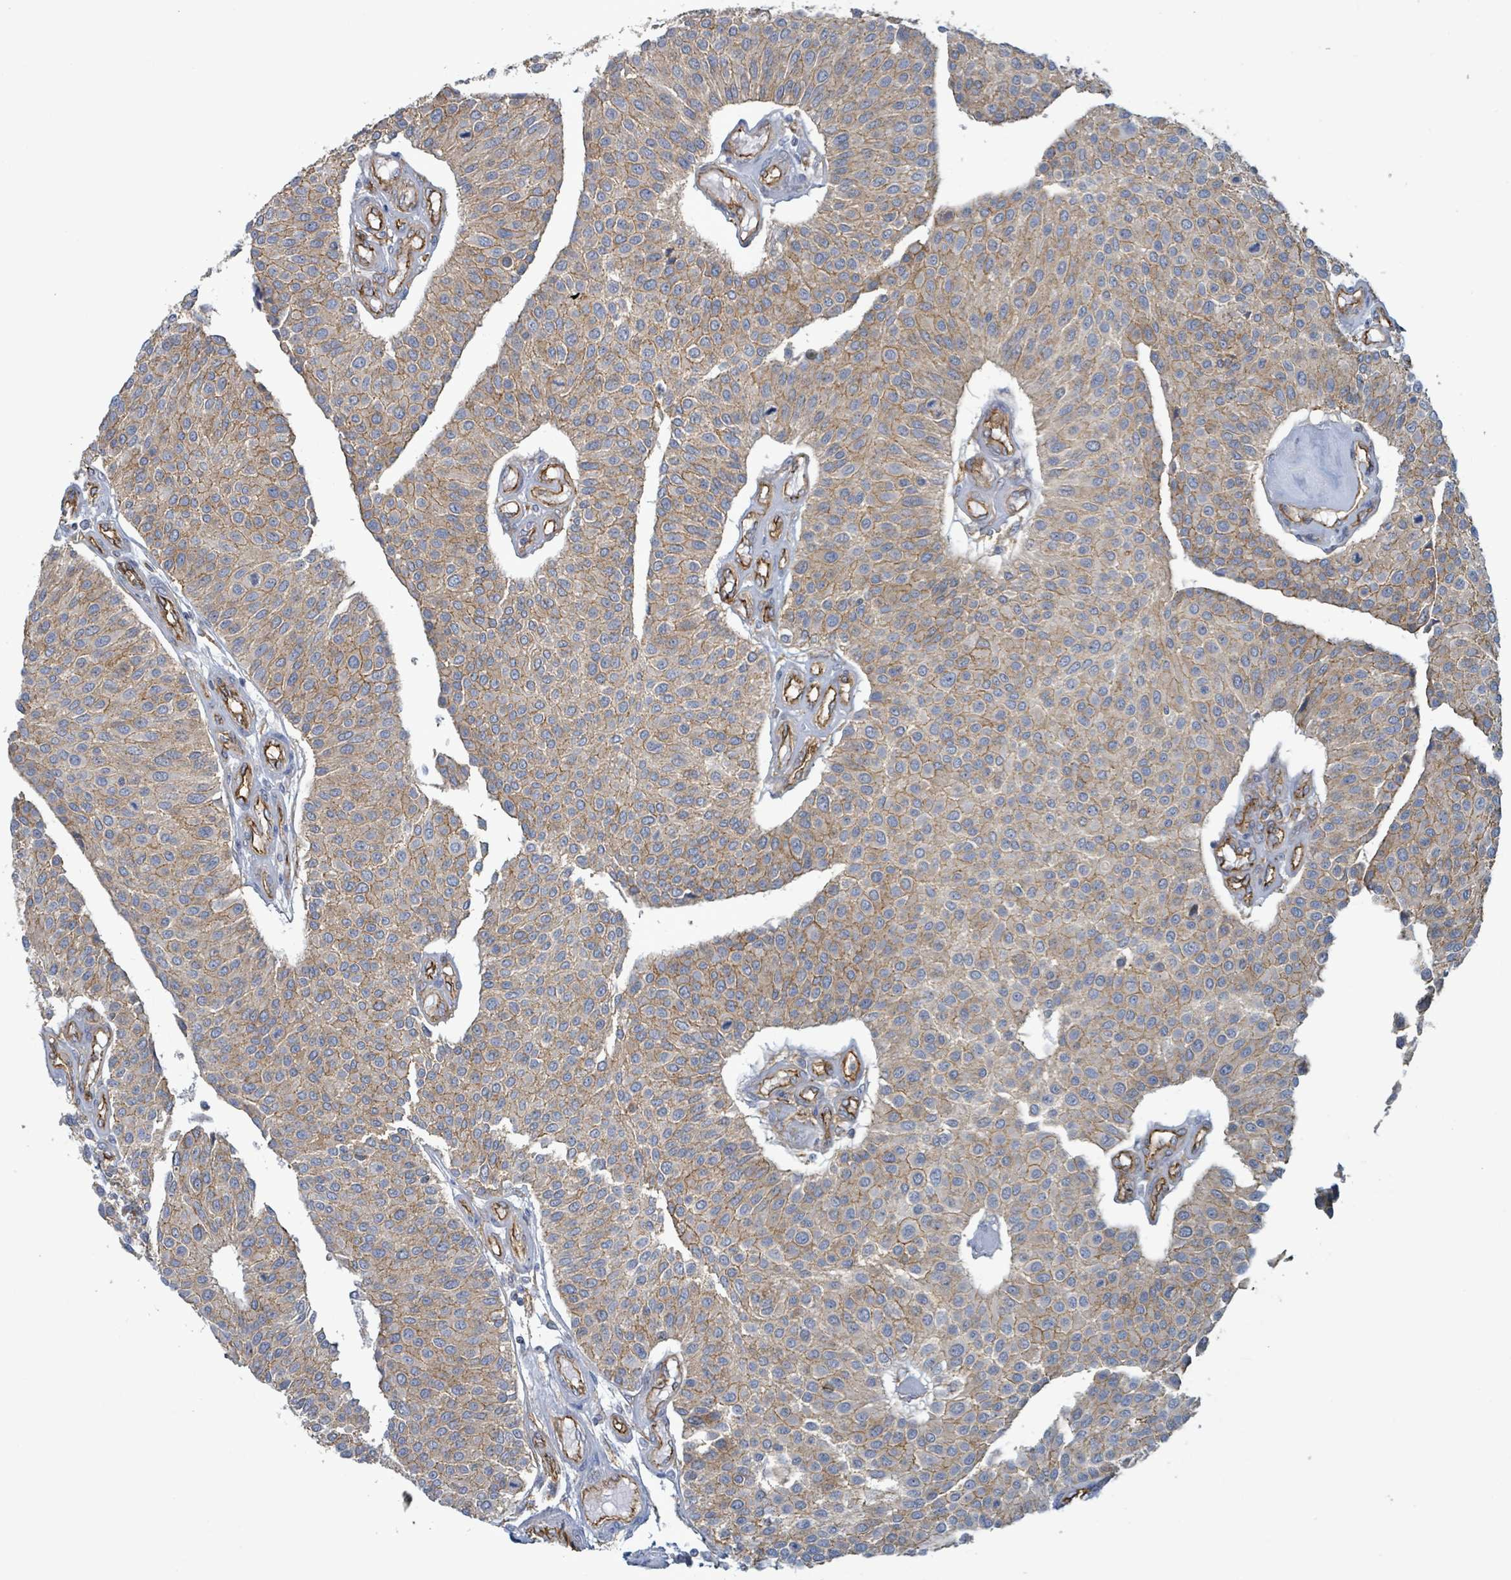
{"staining": {"intensity": "weak", "quantity": "25%-75%", "location": "cytoplasmic/membranous"}, "tissue": "urothelial cancer", "cell_type": "Tumor cells", "image_type": "cancer", "snomed": [{"axis": "morphology", "description": "Urothelial carcinoma, NOS"}, {"axis": "topography", "description": "Urinary bladder"}], "caption": "A brown stain shows weak cytoplasmic/membranous staining of a protein in urothelial cancer tumor cells.", "gene": "LDOC1", "patient": {"sex": "male", "age": 55}}